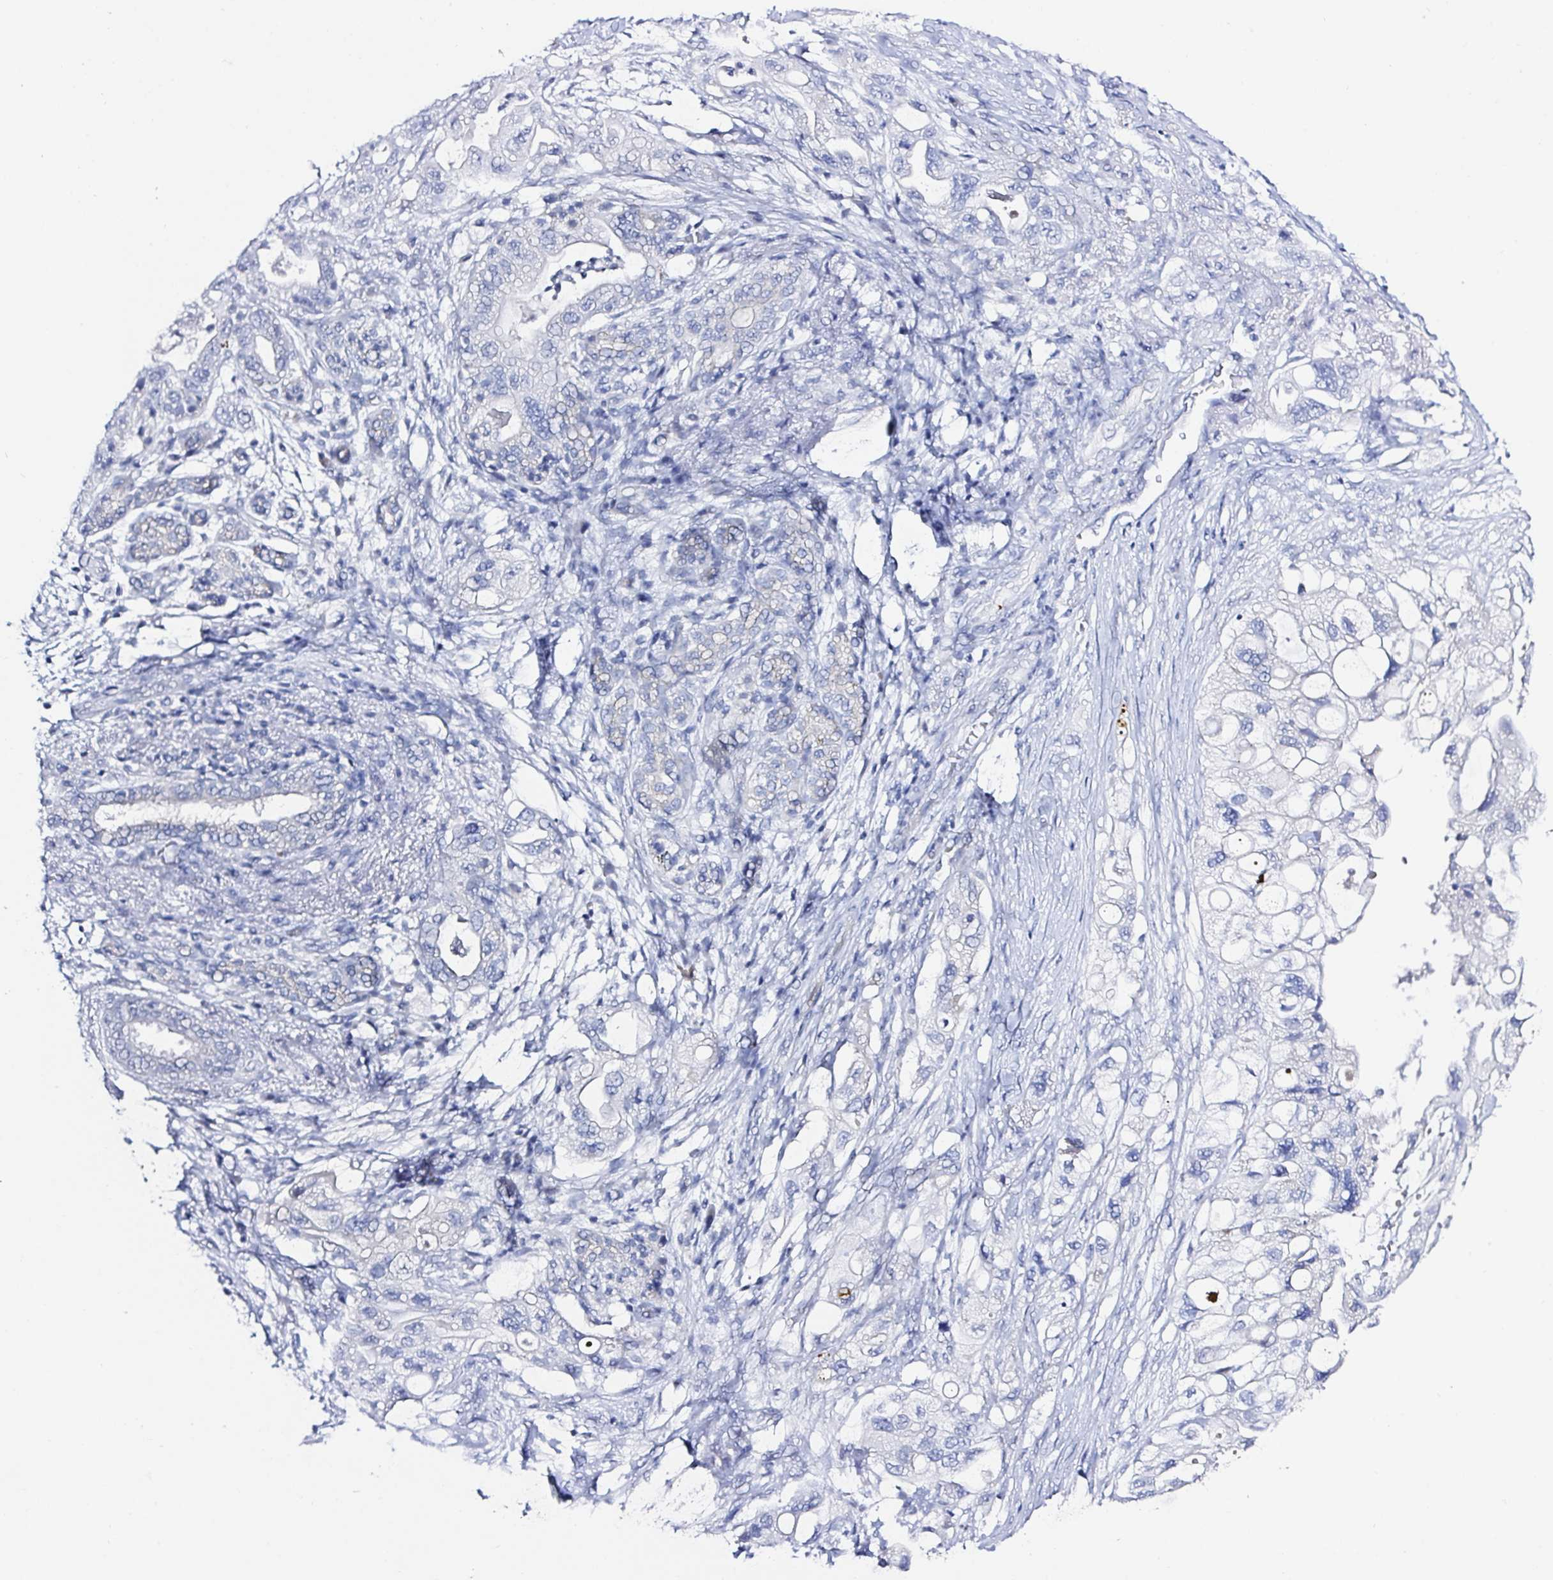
{"staining": {"intensity": "negative", "quantity": "none", "location": "none"}, "tissue": "pancreatic cancer", "cell_type": "Tumor cells", "image_type": "cancer", "snomed": [{"axis": "morphology", "description": "Adenocarcinoma, NOS"}, {"axis": "topography", "description": "Pancreas"}], "caption": "Tumor cells are negative for brown protein staining in adenocarcinoma (pancreatic). Brightfield microscopy of immunohistochemistry (IHC) stained with DAB (brown) and hematoxylin (blue), captured at high magnification.", "gene": "OR10K1", "patient": {"sex": "female", "age": 72}}